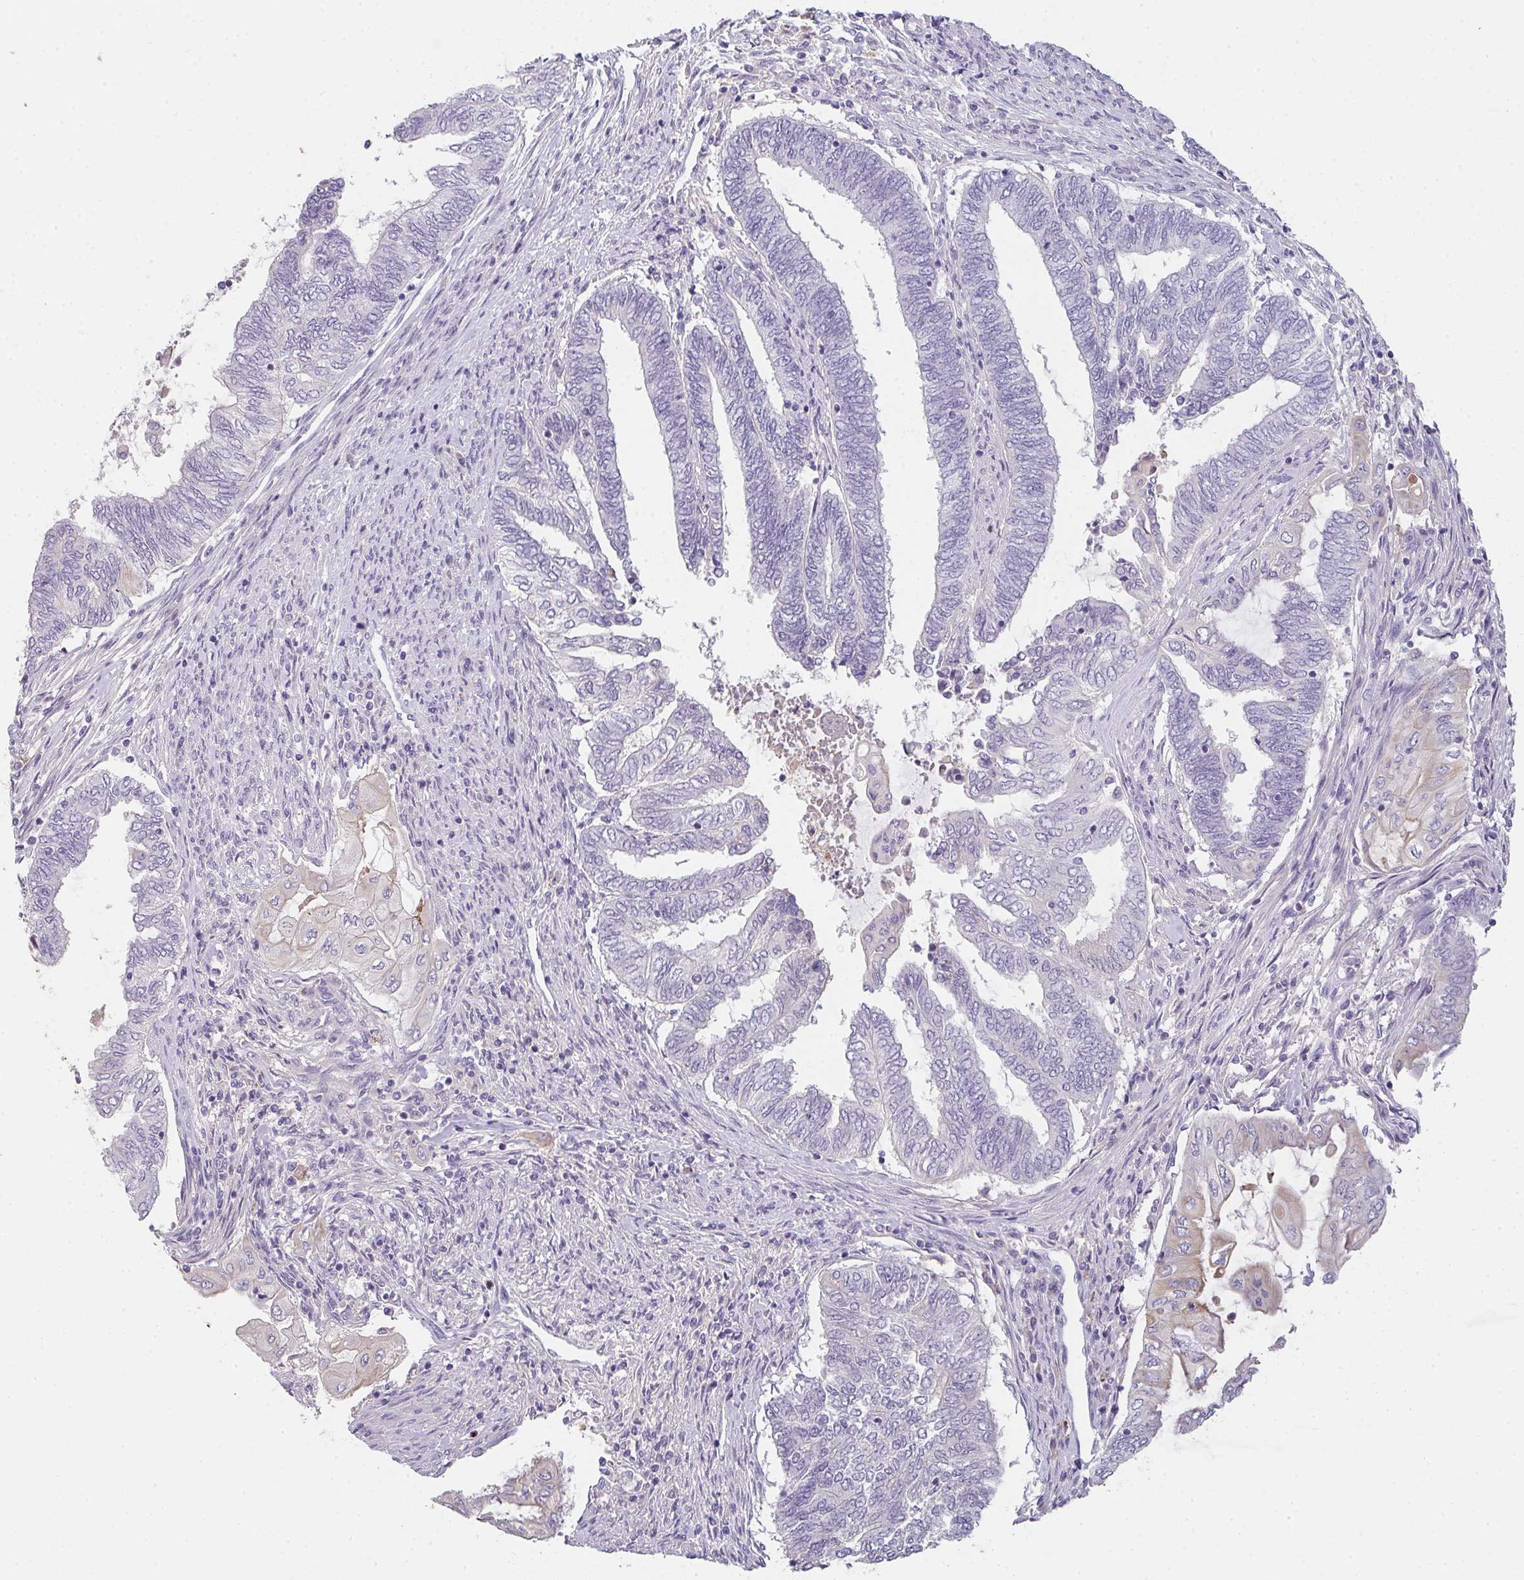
{"staining": {"intensity": "negative", "quantity": "none", "location": "none"}, "tissue": "endometrial cancer", "cell_type": "Tumor cells", "image_type": "cancer", "snomed": [{"axis": "morphology", "description": "Adenocarcinoma, NOS"}, {"axis": "topography", "description": "Uterus"}, {"axis": "topography", "description": "Endometrium"}], "caption": "This is an IHC photomicrograph of human adenocarcinoma (endometrial). There is no staining in tumor cells.", "gene": "C1QTNF8", "patient": {"sex": "female", "age": 70}}